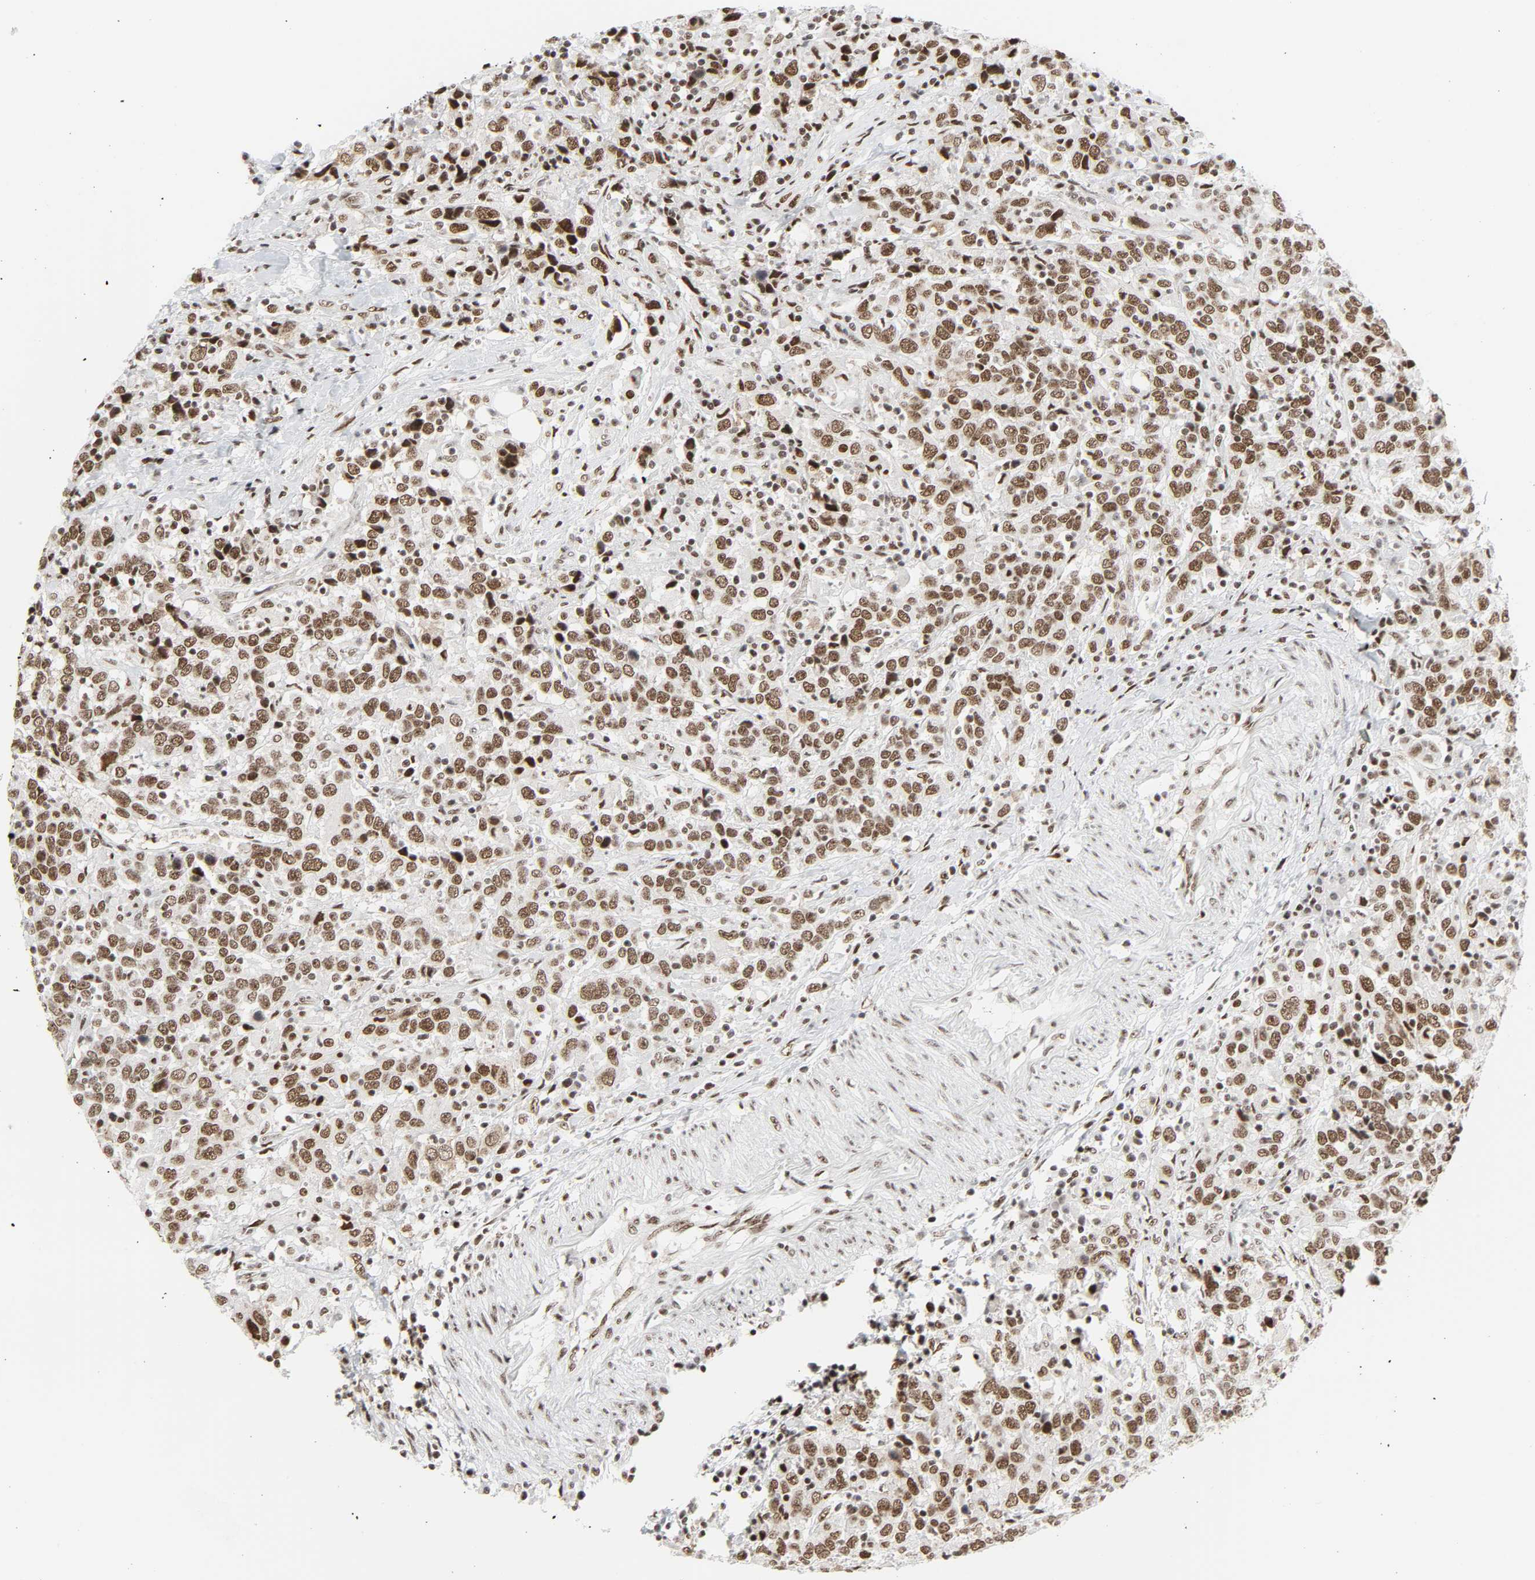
{"staining": {"intensity": "moderate", "quantity": ">75%", "location": "nuclear"}, "tissue": "urothelial cancer", "cell_type": "Tumor cells", "image_type": "cancer", "snomed": [{"axis": "morphology", "description": "Urothelial carcinoma, High grade"}, {"axis": "topography", "description": "Urinary bladder"}], "caption": "Brown immunohistochemical staining in urothelial carcinoma (high-grade) demonstrates moderate nuclear expression in approximately >75% of tumor cells.", "gene": "CDK7", "patient": {"sex": "male", "age": 61}}